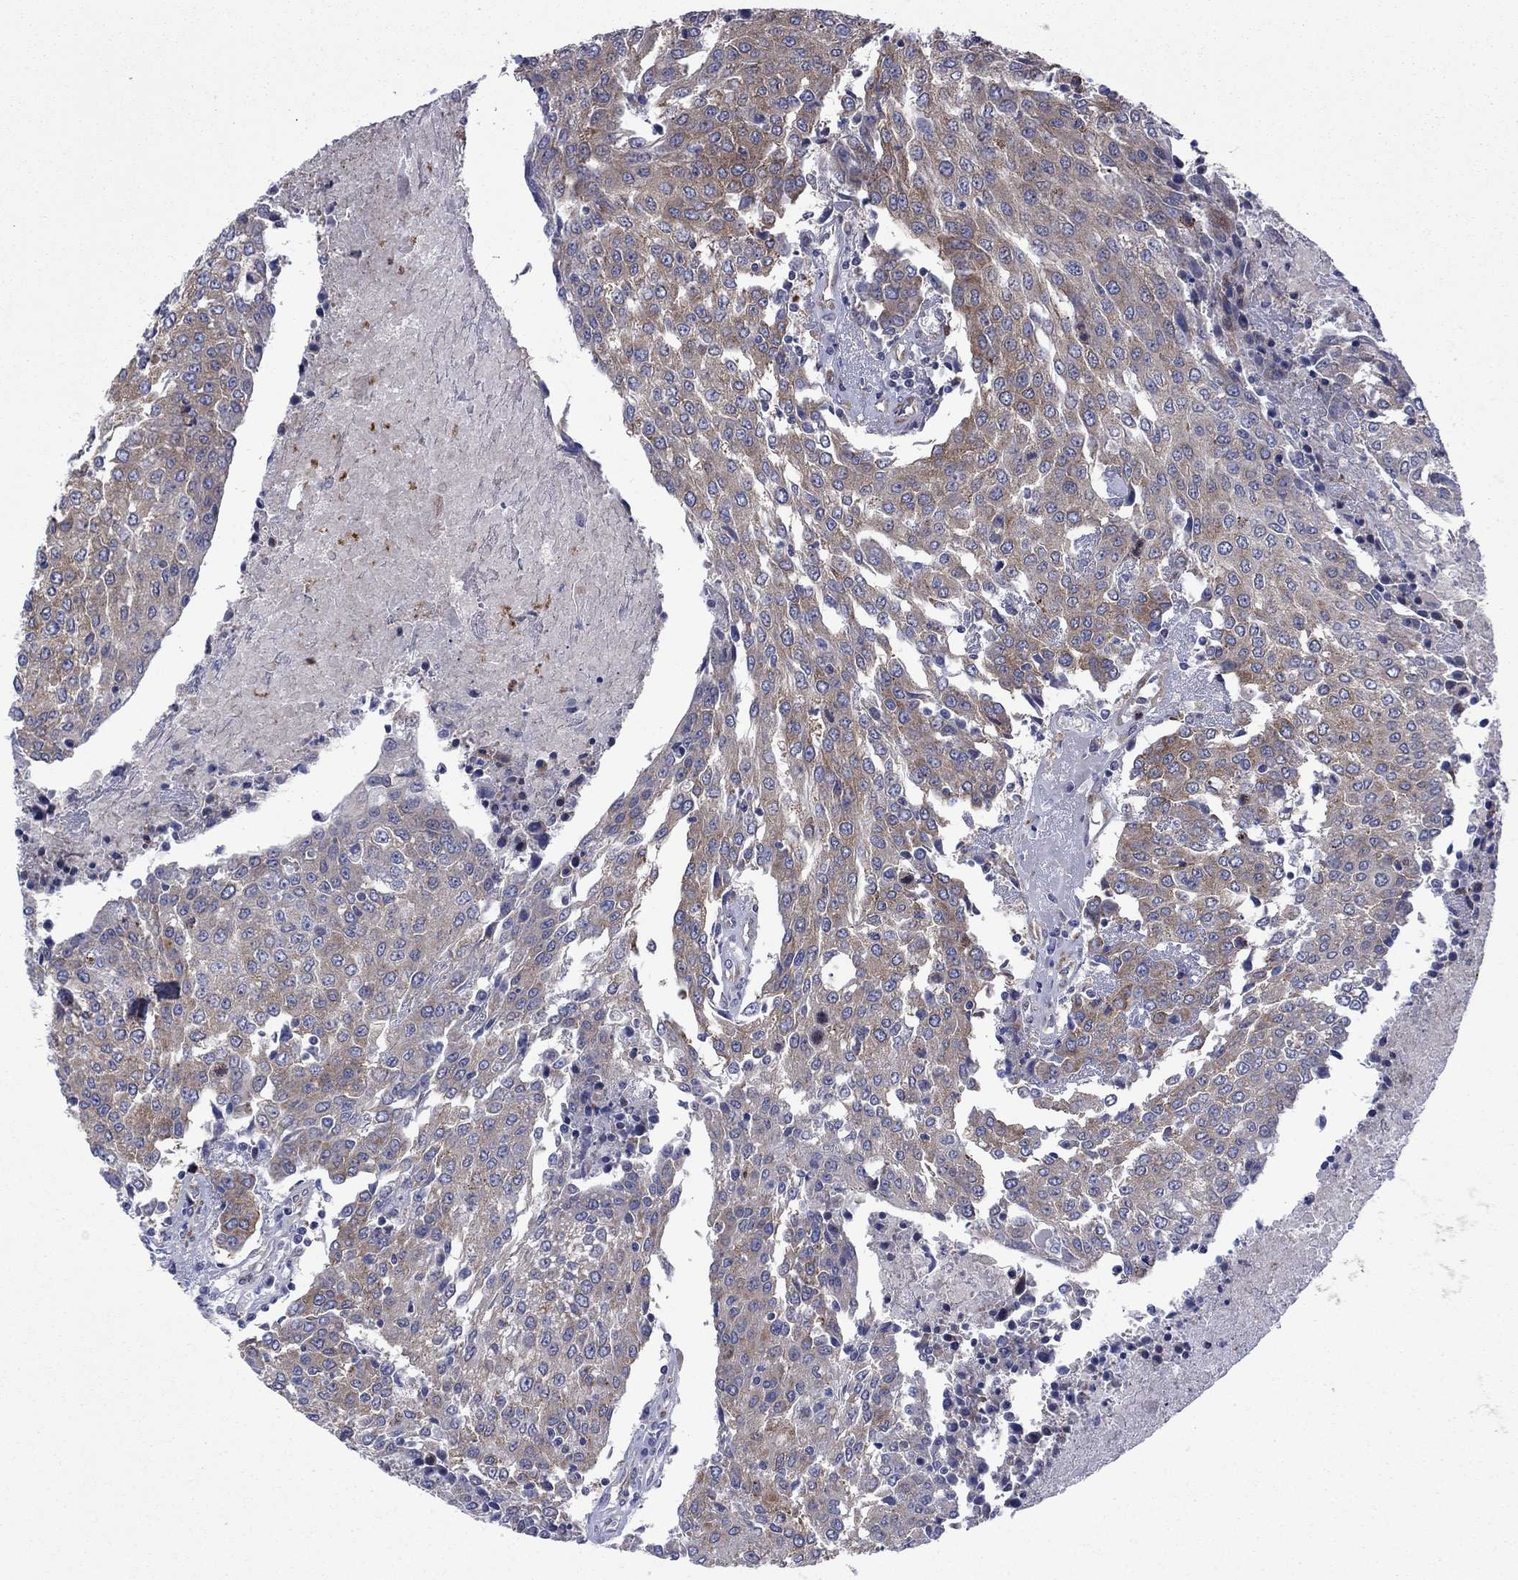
{"staining": {"intensity": "weak", "quantity": "25%-75%", "location": "cytoplasmic/membranous"}, "tissue": "urothelial cancer", "cell_type": "Tumor cells", "image_type": "cancer", "snomed": [{"axis": "morphology", "description": "Urothelial carcinoma, High grade"}, {"axis": "topography", "description": "Urinary bladder"}], "caption": "This histopathology image reveals immunohistochemistry staining of human urothelial carcinoma (high-grade), with low weak cytoplasmic/membranous staining in approximately 25%-75% of tumor cells.", "gene": "GPR155", "patient": {"sex": "female", "age": 85}}